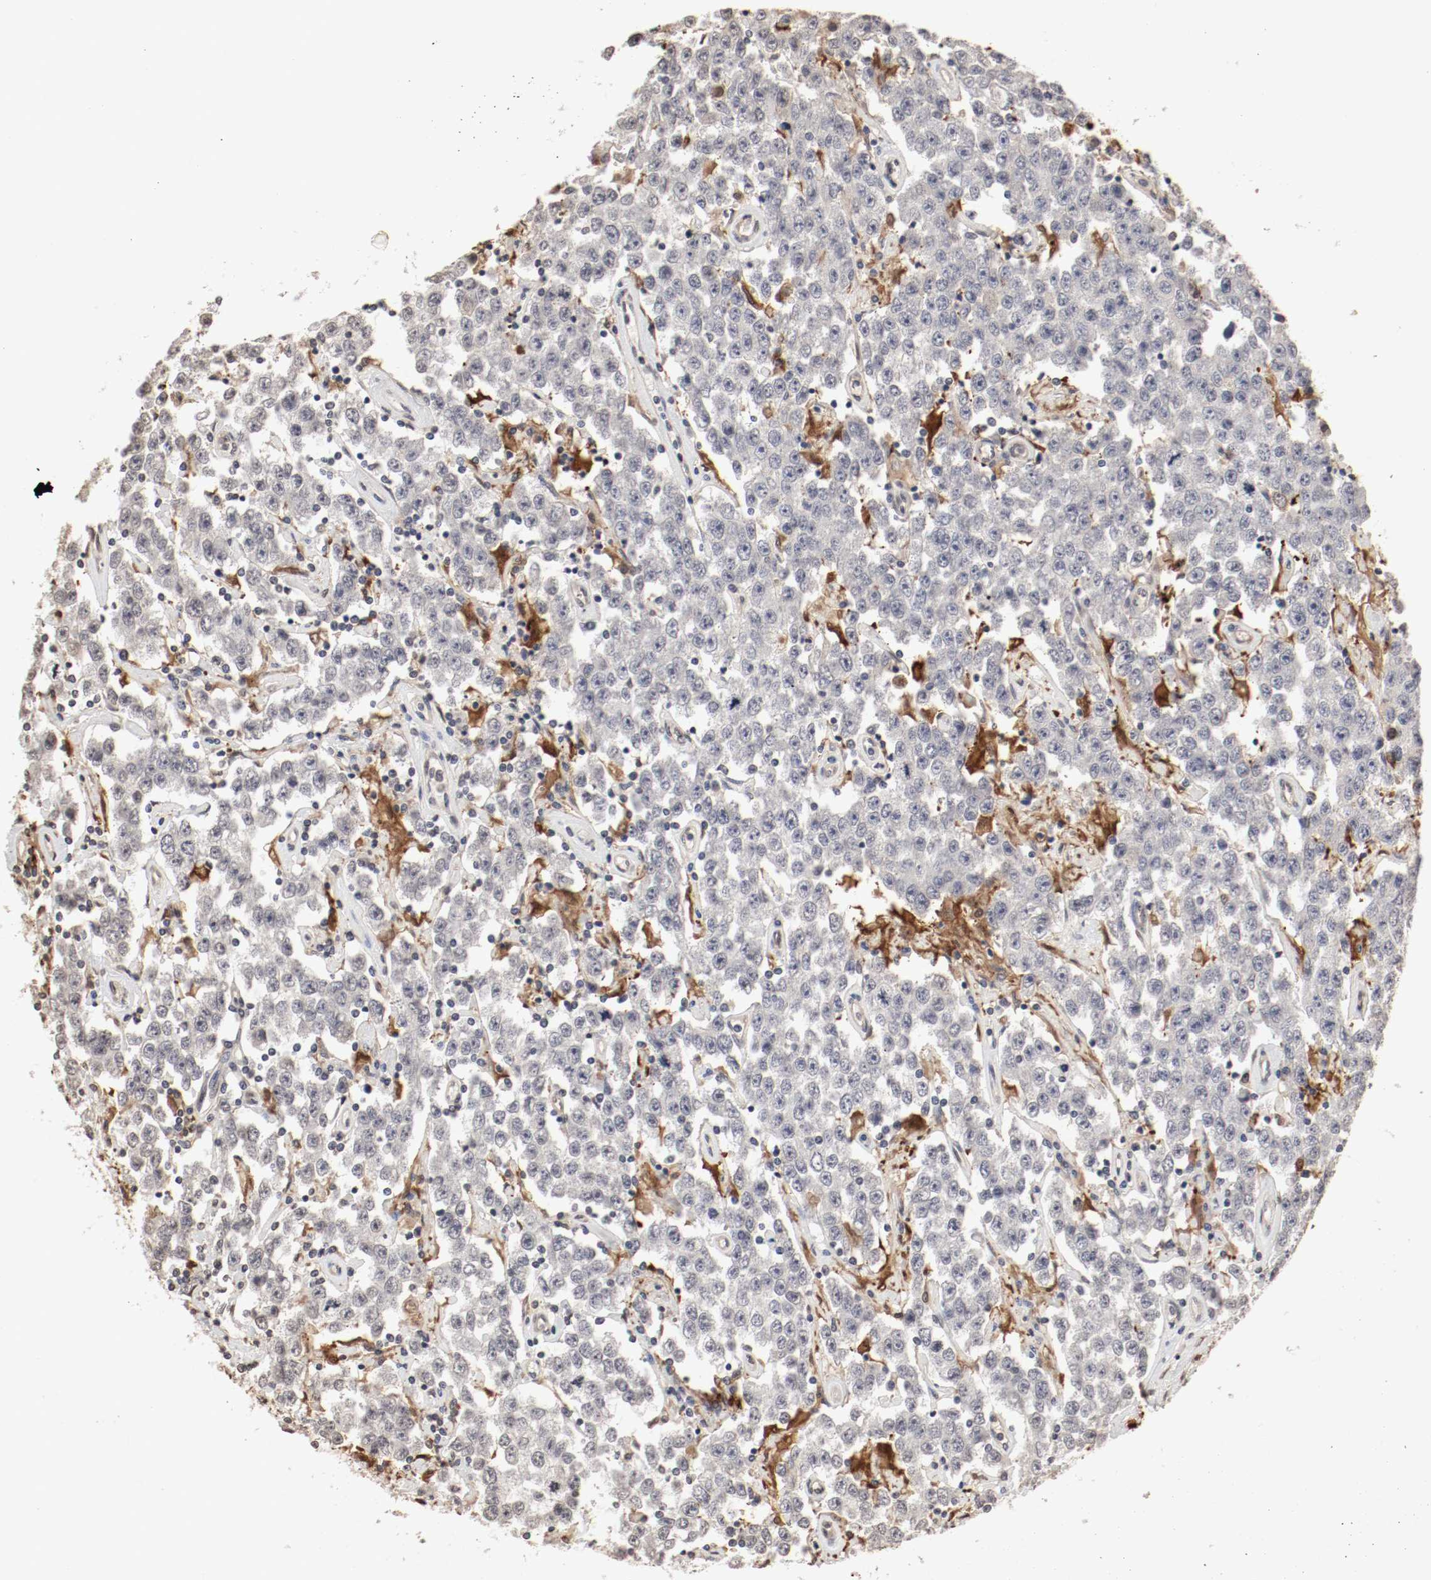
{"staining": {"intensity": "moderate", "quantity": "<25%", "location": "cytoplasmic/membranous,nuclear"}, "tissue": "testis cancer", "cell_type": "Tumor cells", "image_type": "cancer", "snomed": [{"axis": "morphology", "description": "Seminoma, NOS"}, {"axis": "topography", "description": "Testis"}], "caption": "Human seminoma (testis) stained with a protein marker demonstrates moderate staining in tumor cells.", "gene": "WASL", "patient": {"sex": "male", "age": 52}}